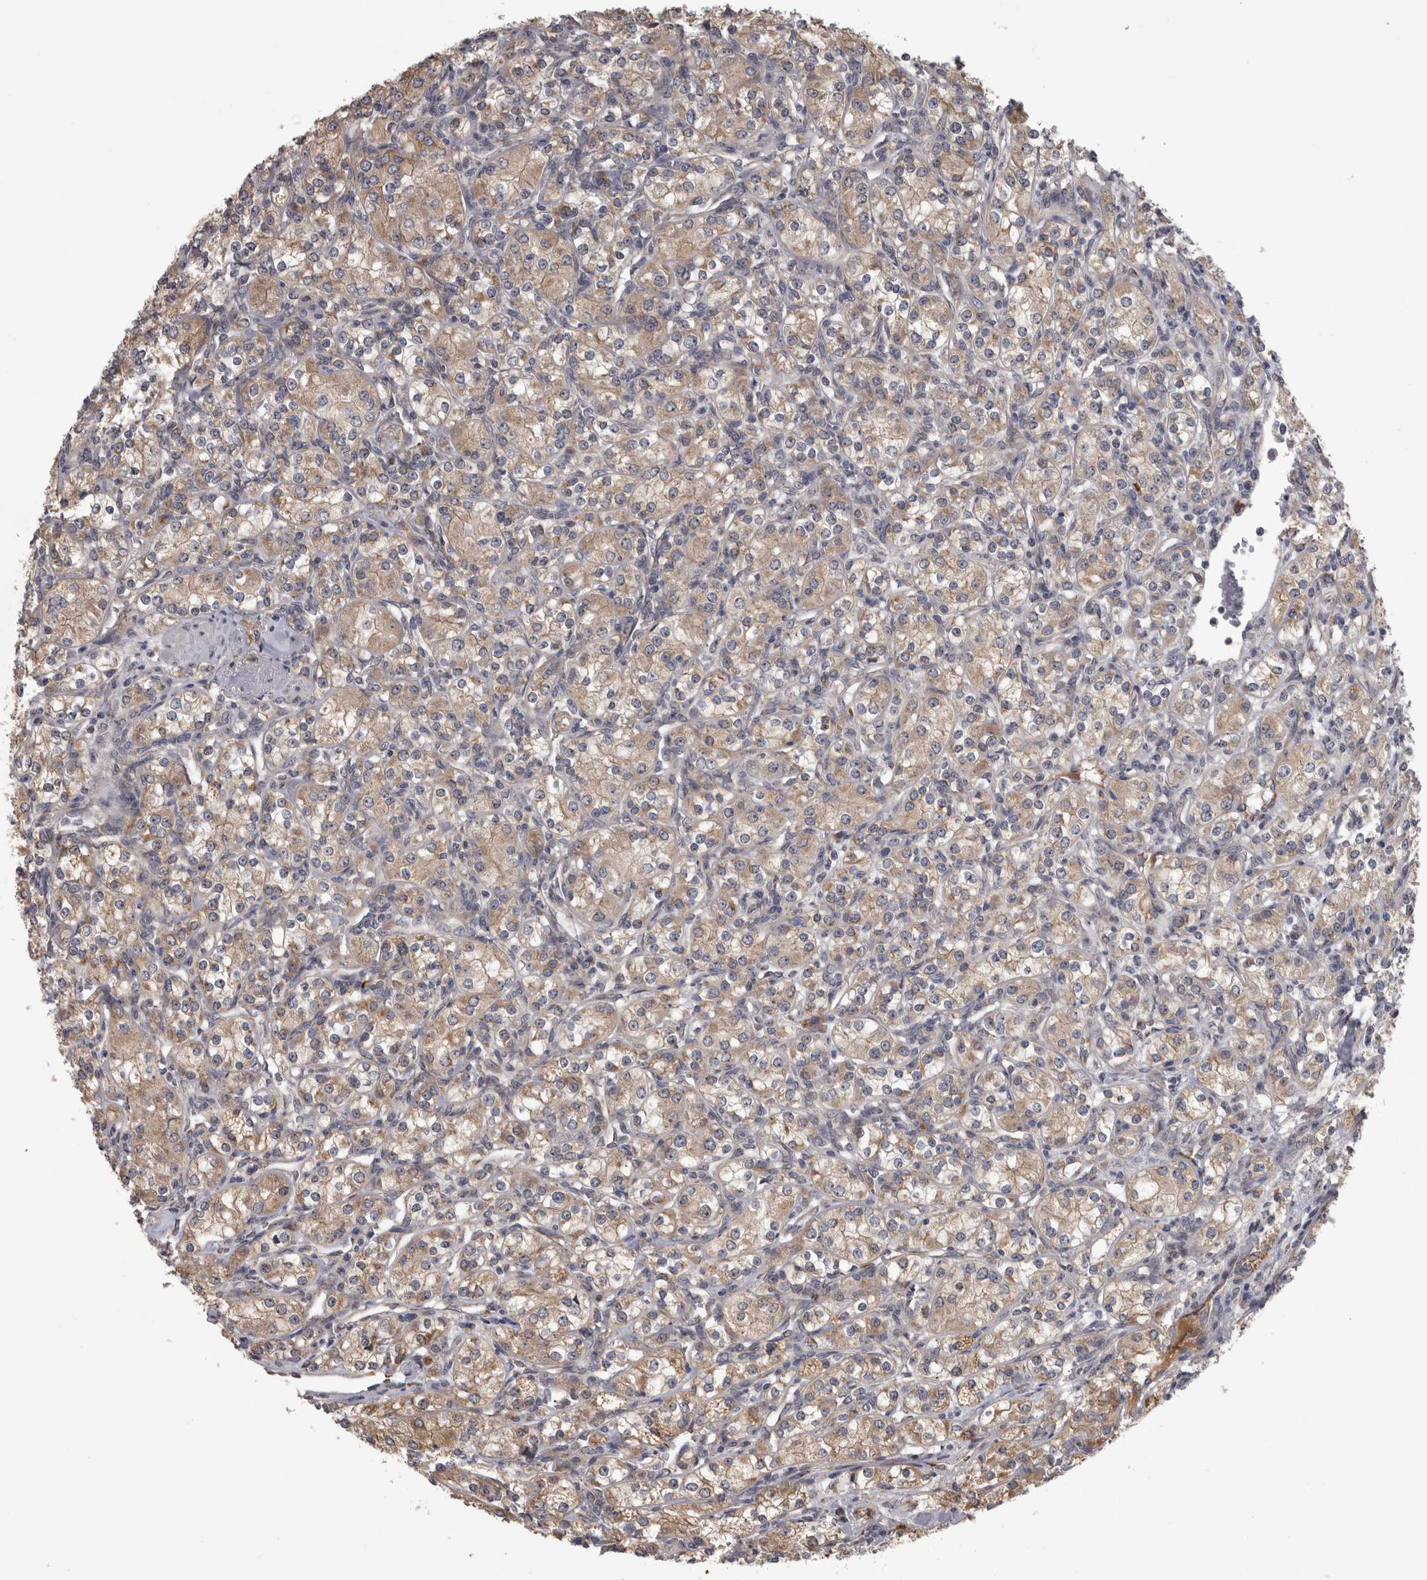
{"staining": {"intensity": "moderate", "quantity": ">75%", "location": "cytoplasmic/membranous"}, "tissue": "renal cancer", "cell_type": "Tumor cells", "image_type": "cancer", "snomed": [{"axis": "morphology", "description": "Adenocarcinoma, NOS"}, {"axis": "topography", "description": "Kidney"}], "caption": "Immunohistochemistry staining of adenocarcinoma (renal), which reveals medium levels of moderate cytoplasmic/membranous expression in about >75% of tumor cells indicating moderate cytoplasmic/membranous protein staining. The staining was performed using DAB (3,3'-diaminobenzidine) (brown) for protein detection and nuclei were counterstained in hematoxylin (blue).", "gene": "DBT", "patient": {"sex": "male", "age": 77}}